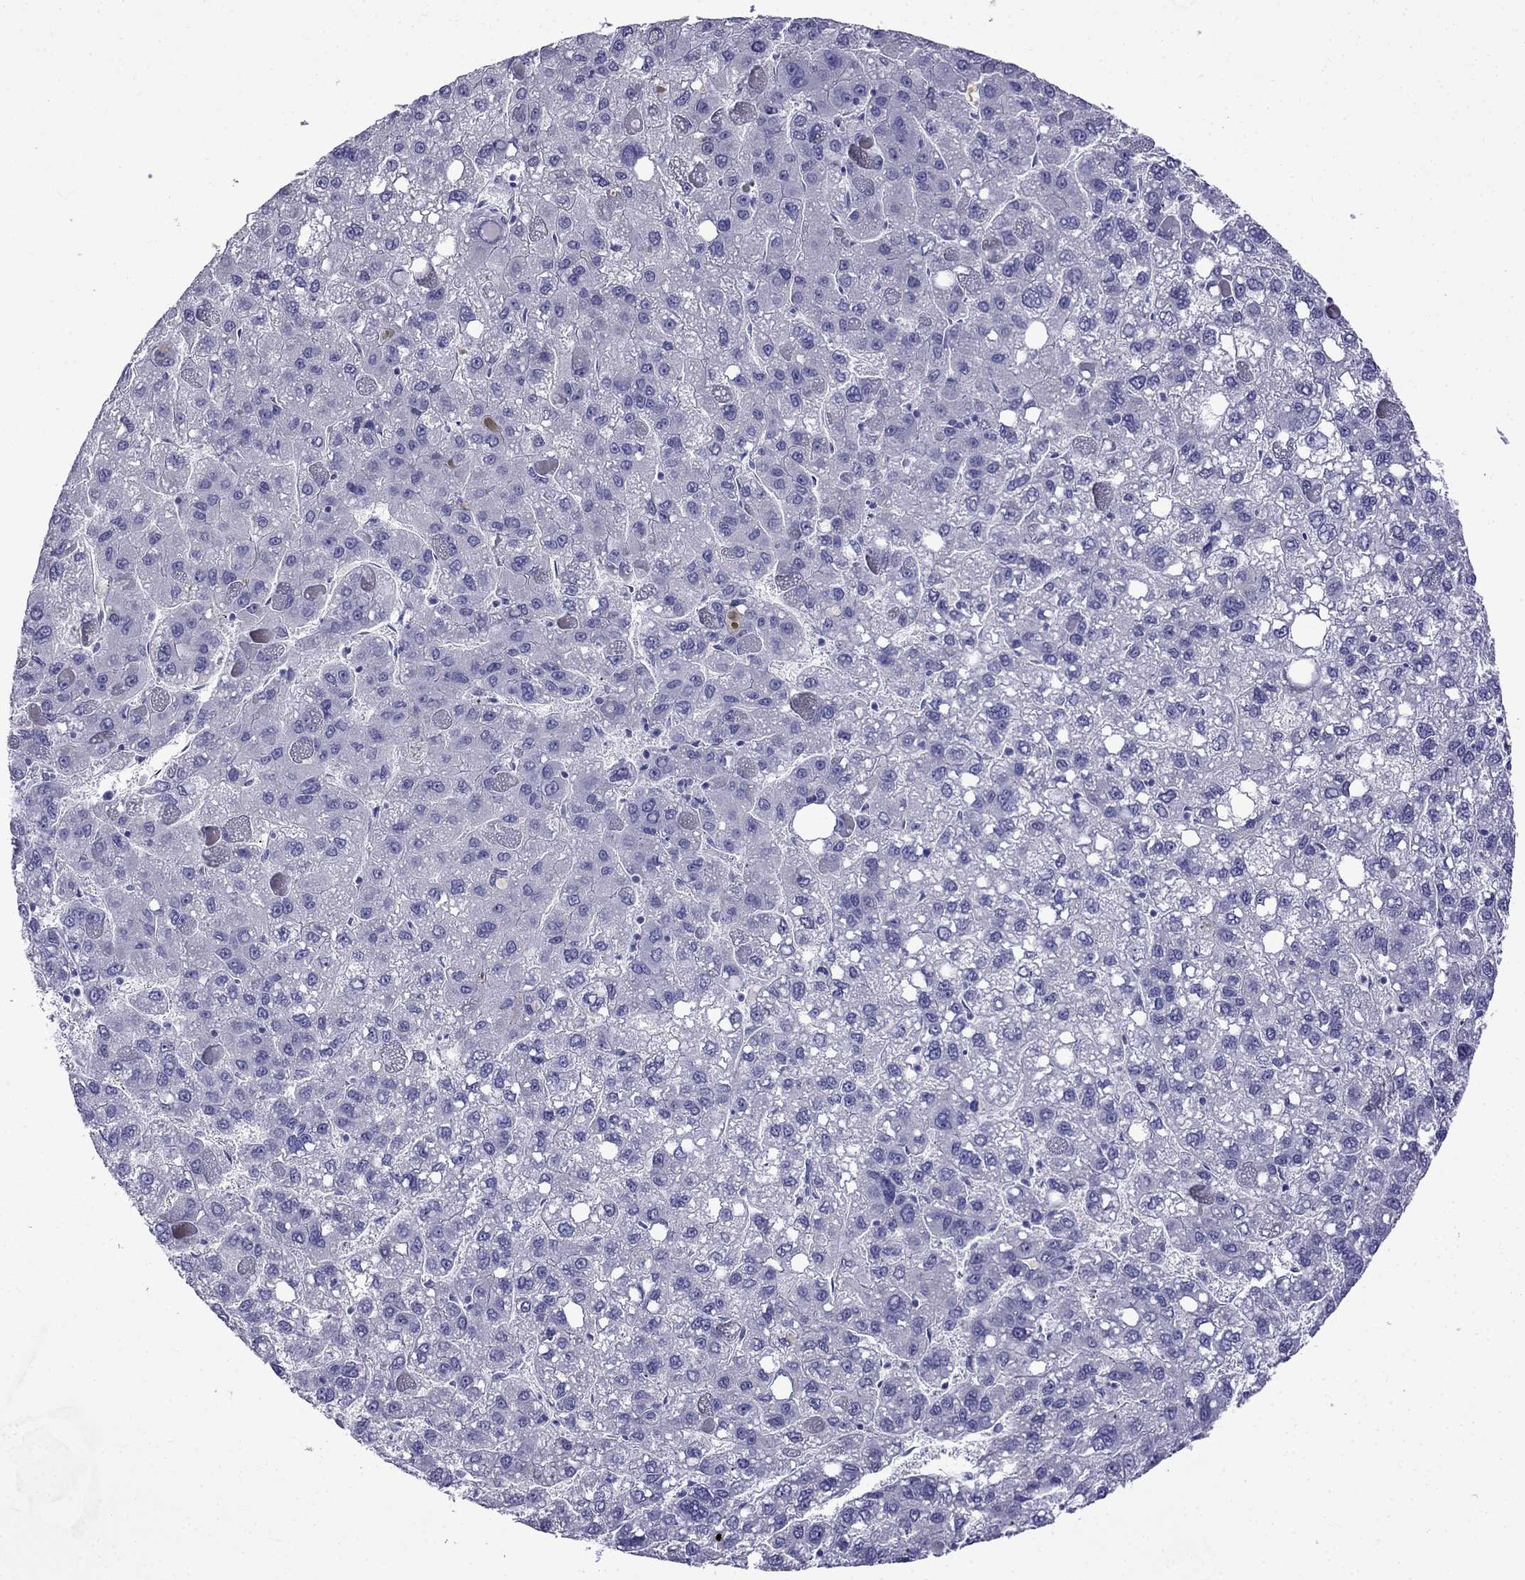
{"staining": {"intensity": "negative", "quantity": "none", "location": "none"}, "tissue": "liver cancer", "cell_type": "Tumor cells", "image_type": "cancer", "snomed": [{"axis": "morphology", "description": "Carcinoma, Hepatocellular, NOS"}, {"axis": "topography", "description": "Liver"}], "caption": "This is an immunohistochemistry image of liver cancer. There is no staining in tumor cells.", "gene": "PATE1", "patient": {"sex": "female", "age": 82}}